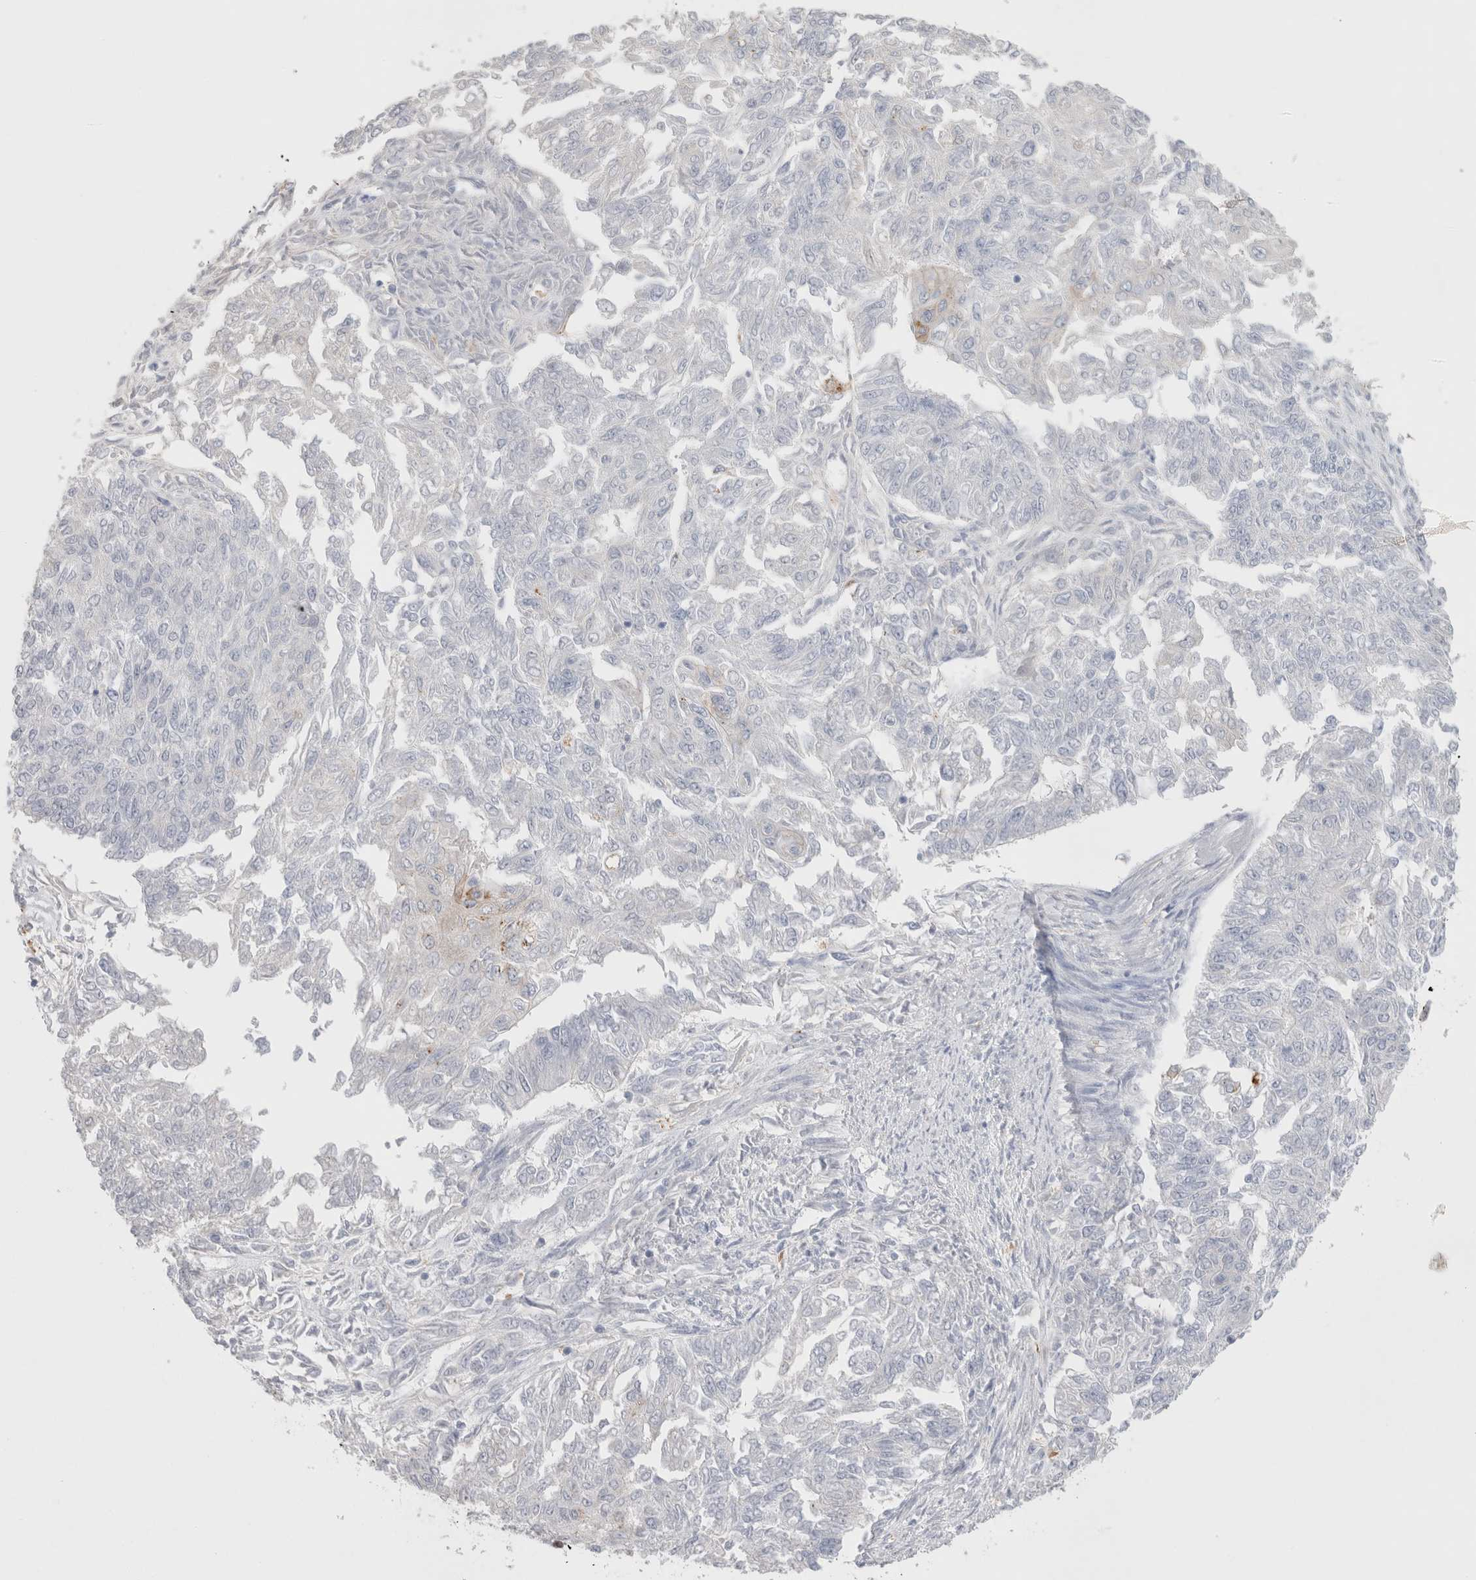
{"staining": {"intensity": "negative", "quantity": "none", "location": "none"}, "tissue": "endometrial cancer", "cell_type": "Tumor cells", "image_type": "cancer", "snomed": [{"axis": "morphology", "description": "Adenocarcinoma, NOS"}, {"axis": "topography", "description": "Endometrium"}], "caption": "Endometrial adenocarcinoma was stained to show a protein in brown. There is no significant staining in tumor cells.", "gene": "HPGDS", "patient": {"sex": "female", "age": 32}}